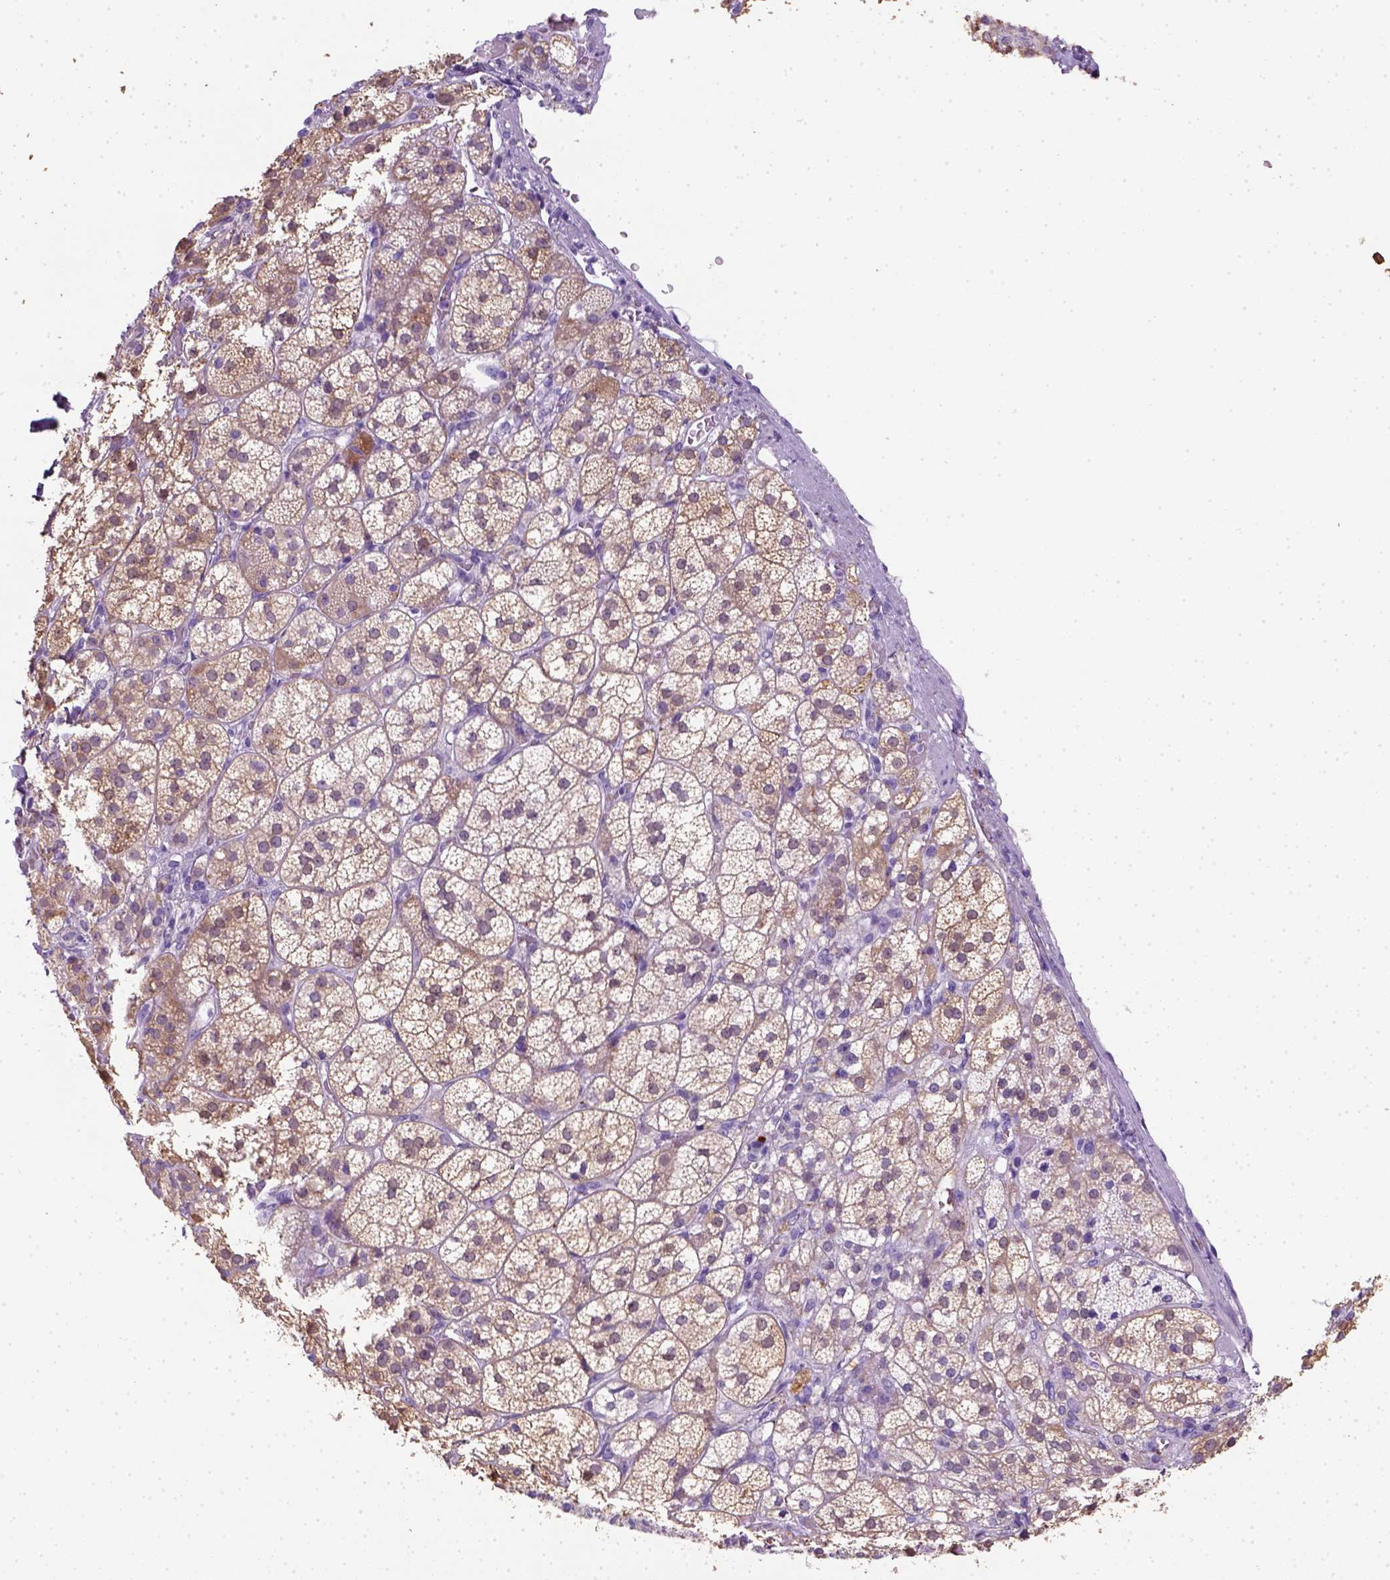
{"staining": {"intensity": "moderate", "quantity": "<25%", "location": "cytoplasmic/membranous,nuclear"}, "tissue": "adrenal gland", "cell_type": "Glandular cells", "image_type": "normal", "snomed": [{"axis": "morphology", "description": "Normal tissue, NOS"}, {"axis": "topography", "description": "Adrenal gland"}], "caption": "An immunohistochemistry (IHC) histopathology image of normal tissue is shown. Protein staining in brown shows moderate cytoplasmic/membranous,nuclear positivity in adrenal gland within glandular cells. (IHC, brightfield microscopy, high magnification).", "gene": "KRT71", "patient": {"sex": "female", "age": 60}}